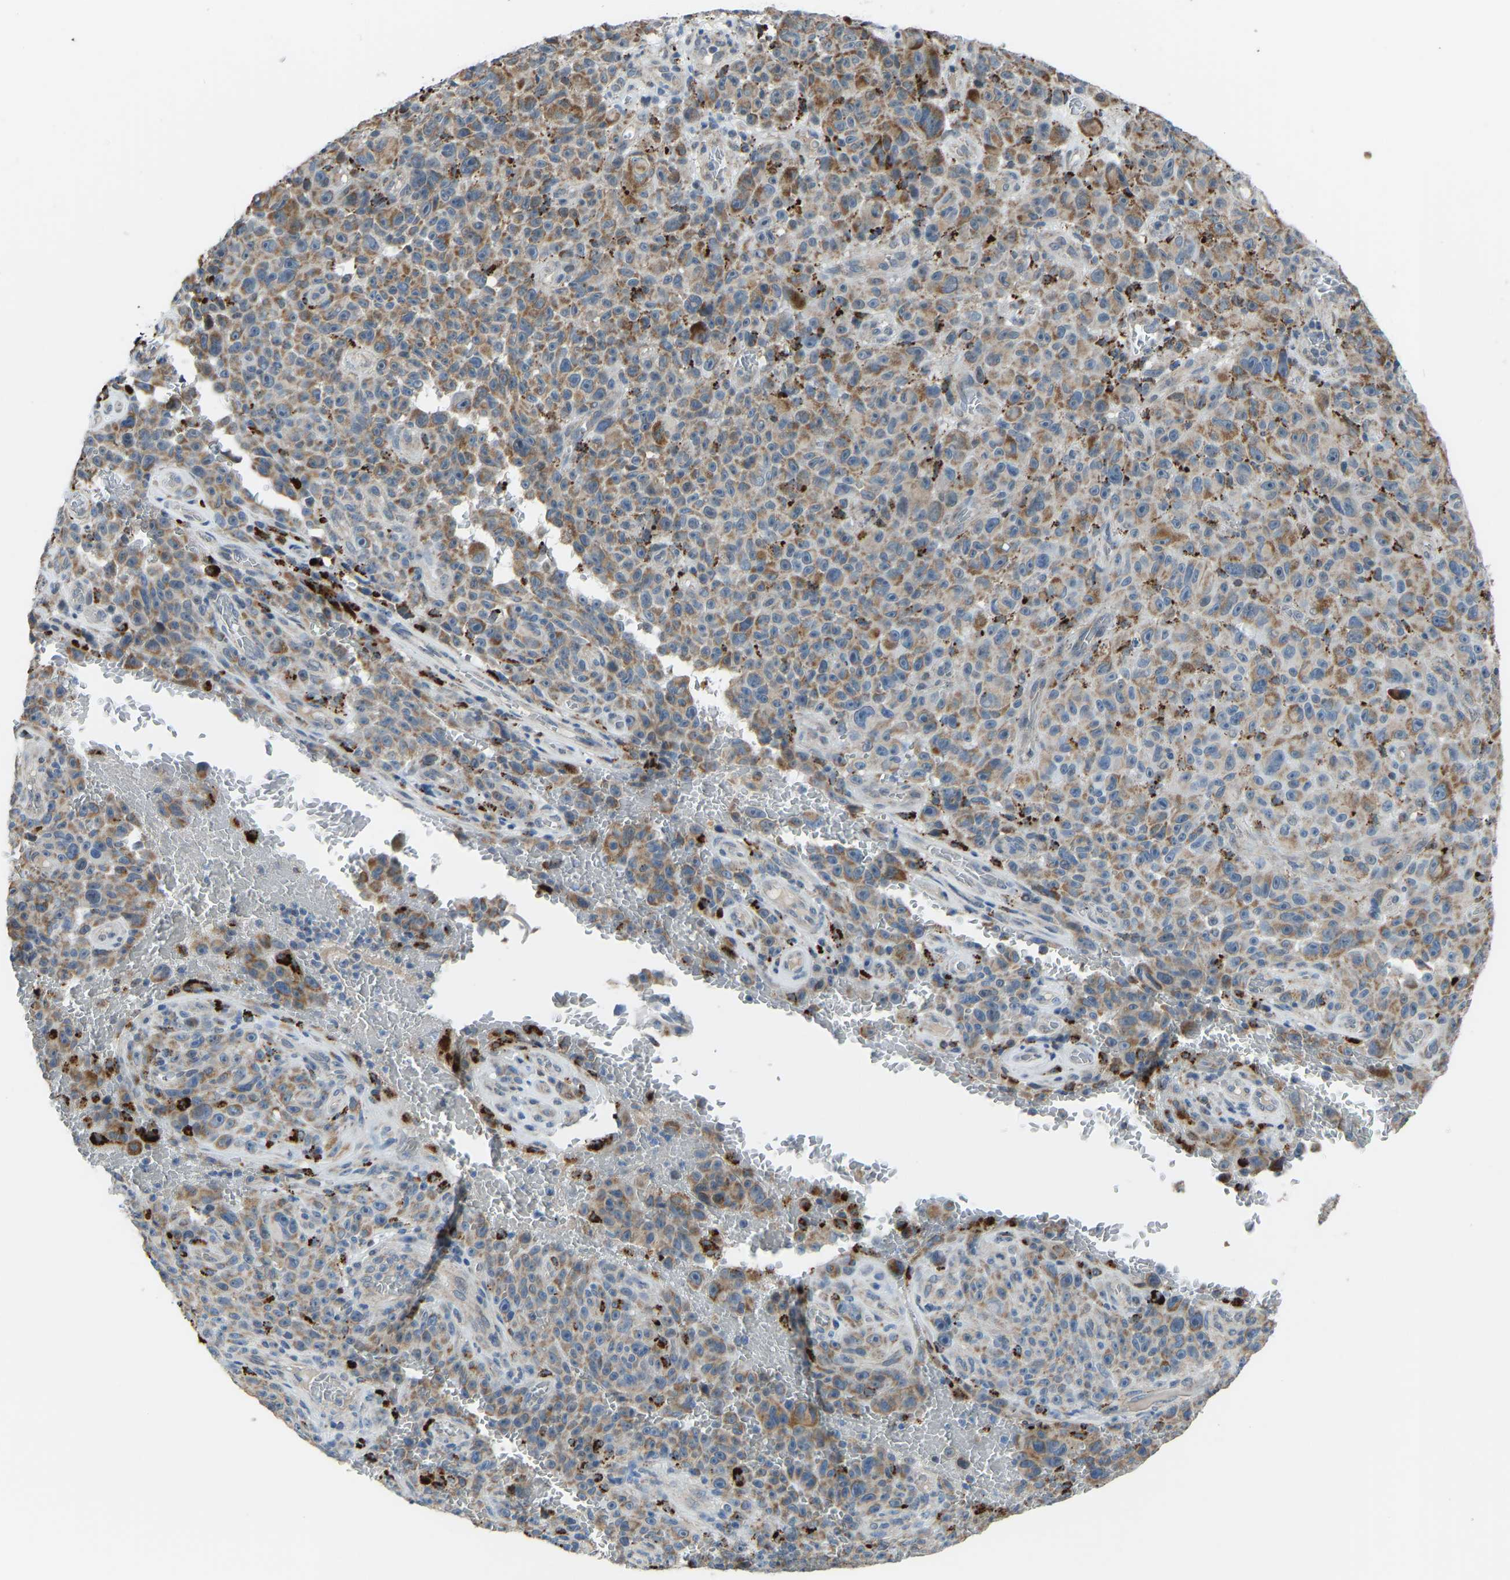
{"staining": {"intensity": "moderate", "quantity": ">75%", "location": "cytoplasmic/membranous"}, "tissue": "melanoma", "cell_type": "Tumor cells", "image_type": "cancer", "snomed": [{"axis": "morphology", "description": "Malignant melanoma, NOS"}, {"axis": "topography", "description": "Skin"}], "caption": "The micrograph reveals a brown stain indicating the presence of a protein in the cytoplasmic/membranous of tumor cells in malignant melanoma. The staining was performed using DAB, with brown indicating positive protein expression. Nuclei are stained blue with hematoxylin.", "gene": "SMIM20", "patient": {"sex": "female", "age": 82}}